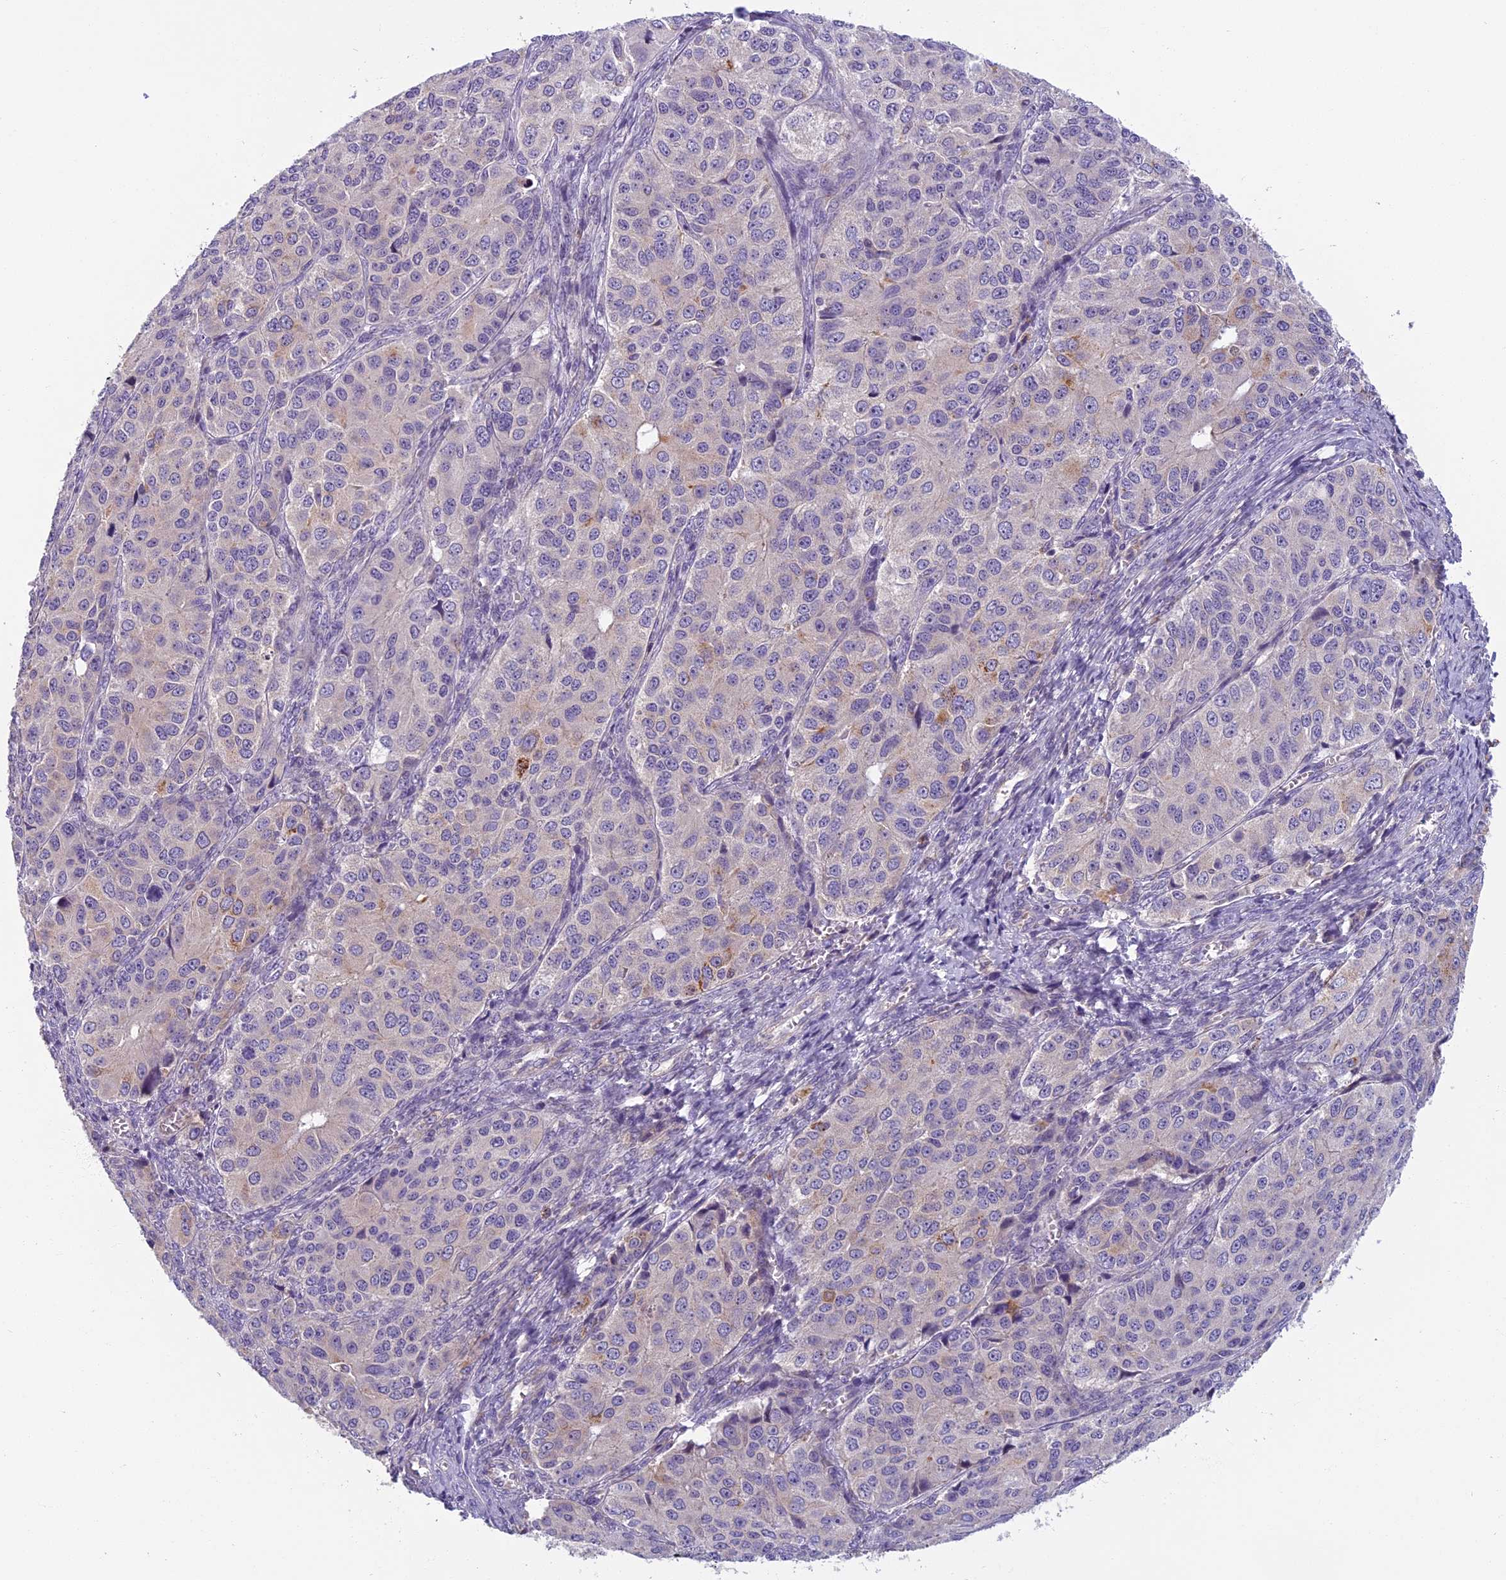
{"staining": {"intensity": "negative", "quantity": "none", "location": "none"}, "tissue": "ovarian cancer", "cell_type": "Tumor cells", "image_type": "cancer", "snomed": [{"axis": "morphology", "description": "Carcinoma, endometroid"}, {"axis": "topography", "description": "Ovary"}], "caption": "Micrograph shows no protein expression in tumor cells of endometroid carcinoma (ovarian) tissue. Nuclei are stained in blue.", "gene": "SEMA7A", "patient": {"sex": "female", "age": 51}}